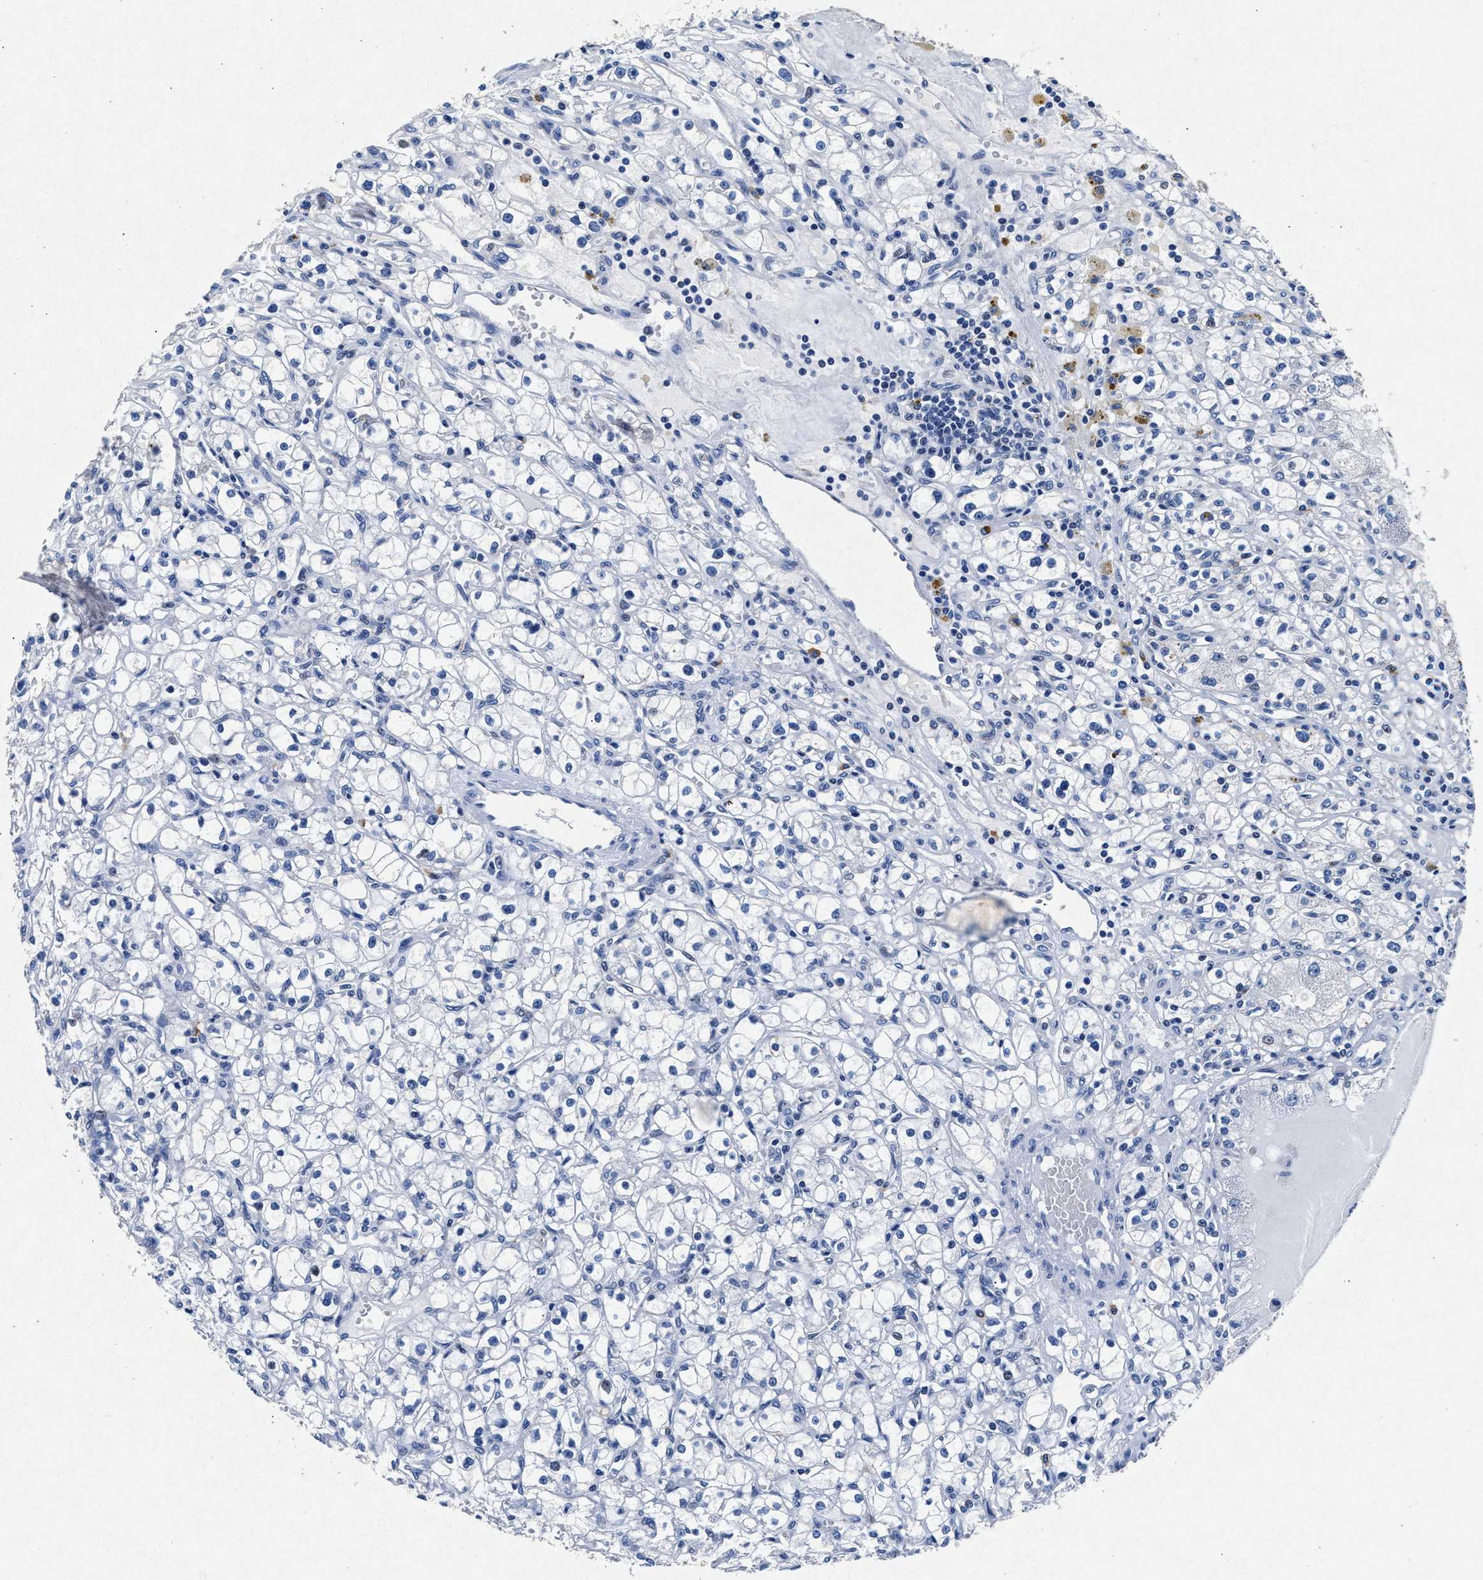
{"staining": {"intensity": "negative", "quantity": "none", "location": "none"}, "tissue": "renal cancer", "cell_type": "Tumor cells", "image_type": "cancer", "snomed": [{"axis": "morphology", "description": "Adenocarcinoma, NOS"}, {"axis": "topography", "description": "Kidney"}], "caption": "Protein analysis of renal cancer (adenocarcinoma) shows no significant positivity in tumor cells.", "gene": "MAP6", "patient": {"sex": "male", "age": 56}}